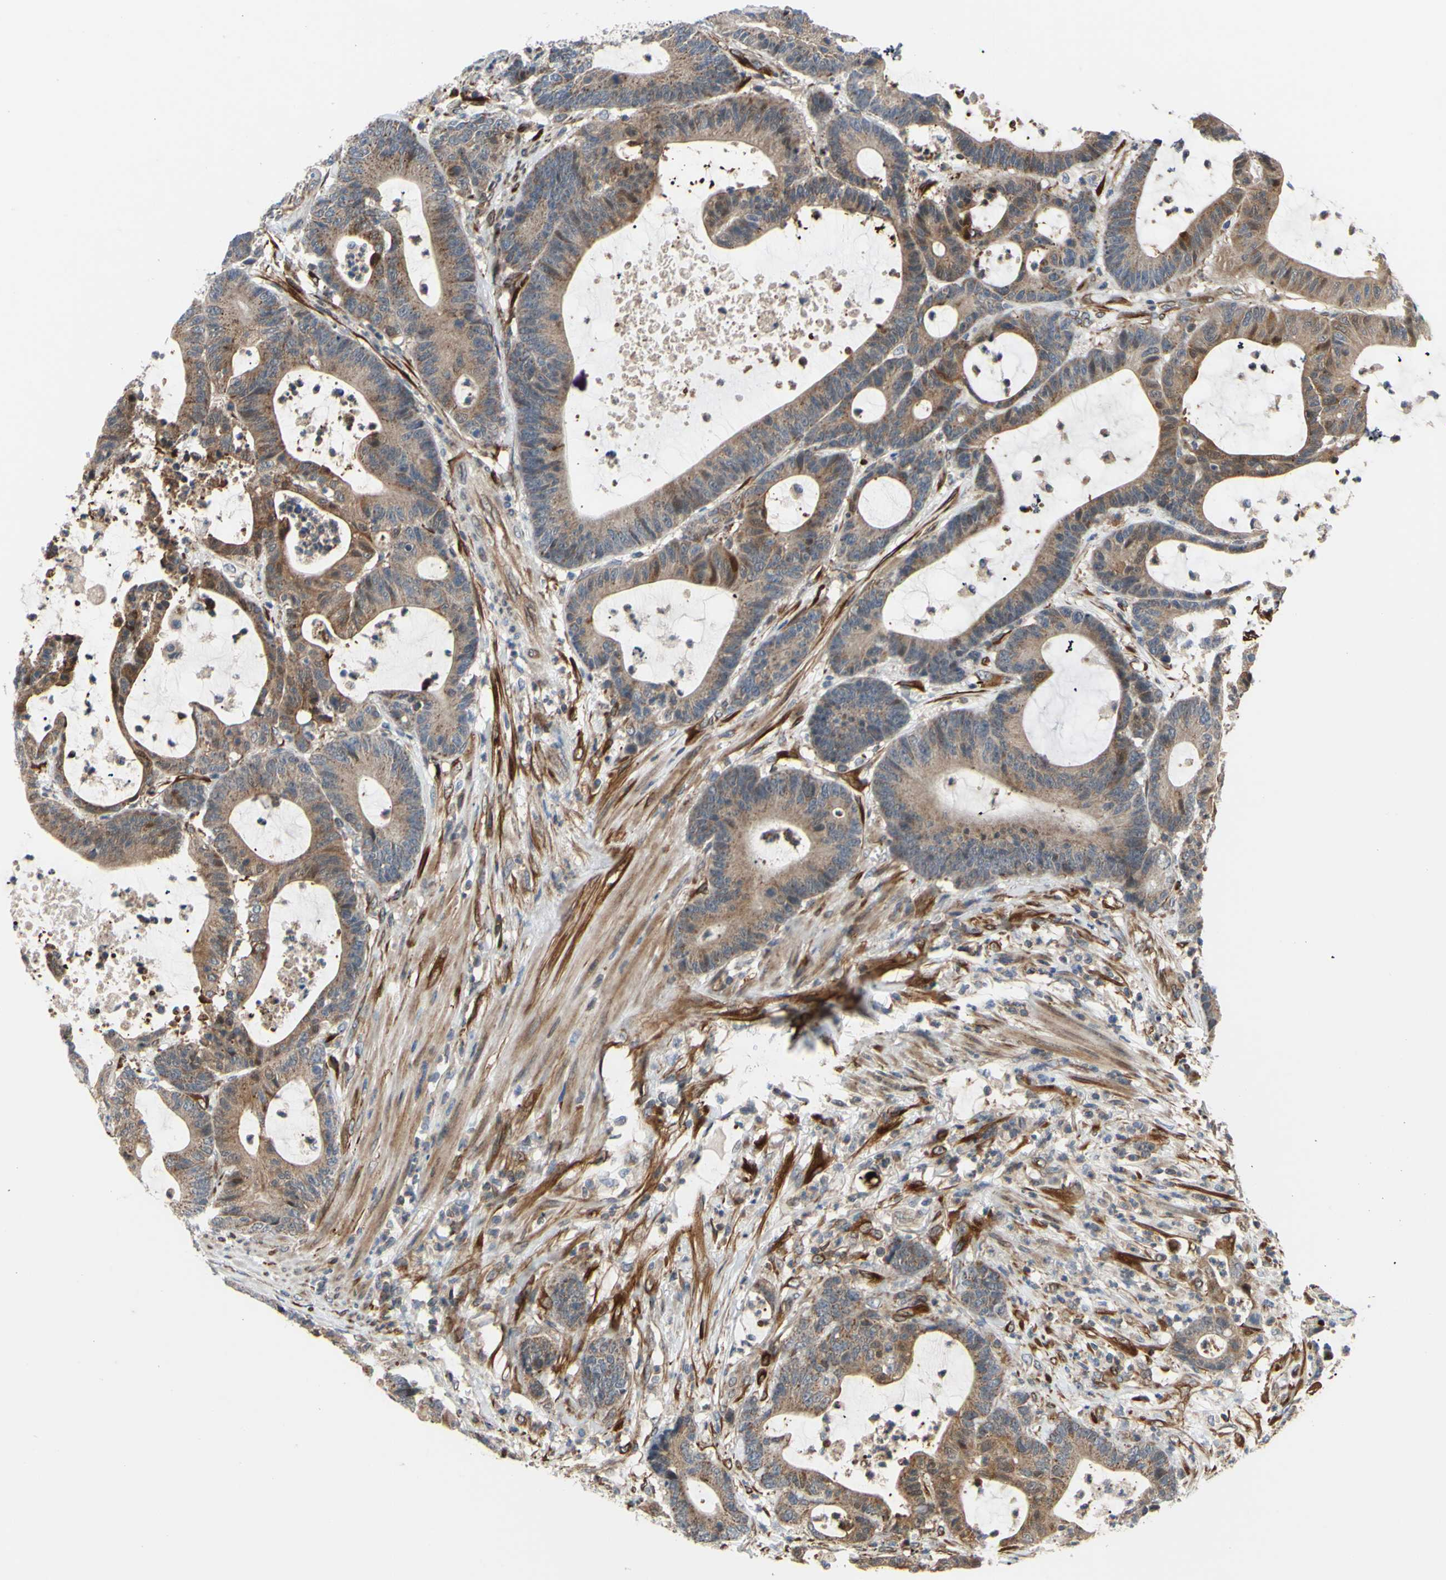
{"staining": {"intensity": "moderate", "quantity": ">75%", "location": "cytoplasmic/membranous"}, "tissue": "colorectal cancer", "cell_type": "Tumor cells", "image_type": "cancer", "snomed": [{"axis": "morphology", "description": "Adenocarcinoma, NOS"}, {"axis": "topography", "description": "Colon"}], "caption": "Adenocarcinoma (colorectal) tissue displays moderate cytoplasmic/membranous expression in about >75% of tumor cells", "gene": "PRAF2", "patient": {"sex": "female", "age": 84}}